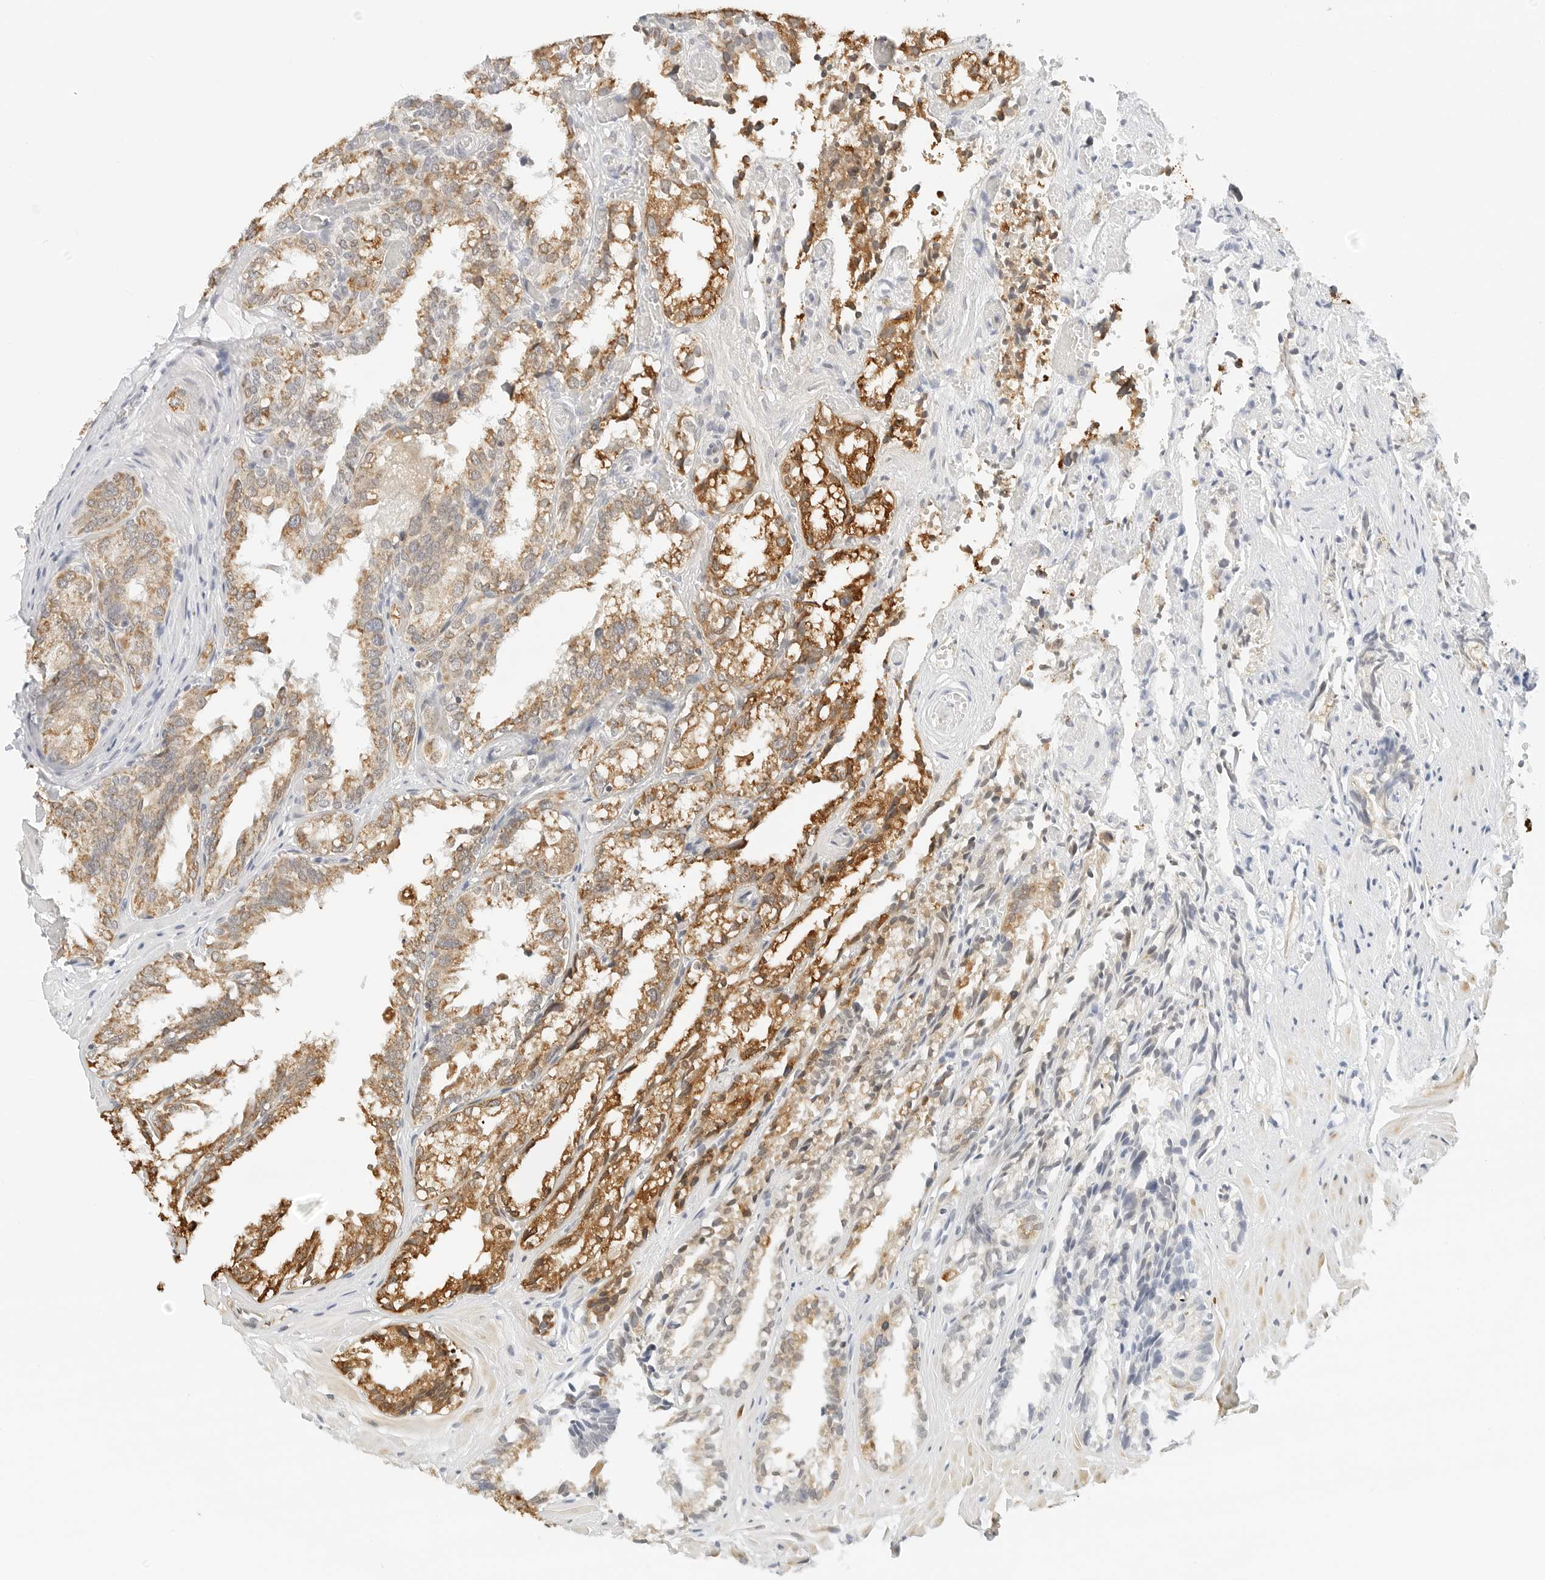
{"staining": {"intensity": "moderate", "quantity": ">75%", "location": "cytoplasmic/membranous"}, "tissue": "seminal vesicle", "cell_type": "Glandular cells", "image_type": "normal", "snomed": [{"axis": "morphology", "description": "Normal tissue, NOS"}, {"axis": "topography", "description": "Prostate"}, {"axis": "topography", "description": "Seminal veicle"}], "caption": "Immunohistochemistry histopathology image of unremarkable seminal vesicle stained for a protein (brown), which displays medium levels of moderate cytoplasmic/membranous positivity in approximately >75% of glandular cells.", "gene": "ATL1", "patient": {"sex": "male", "age": 51}}